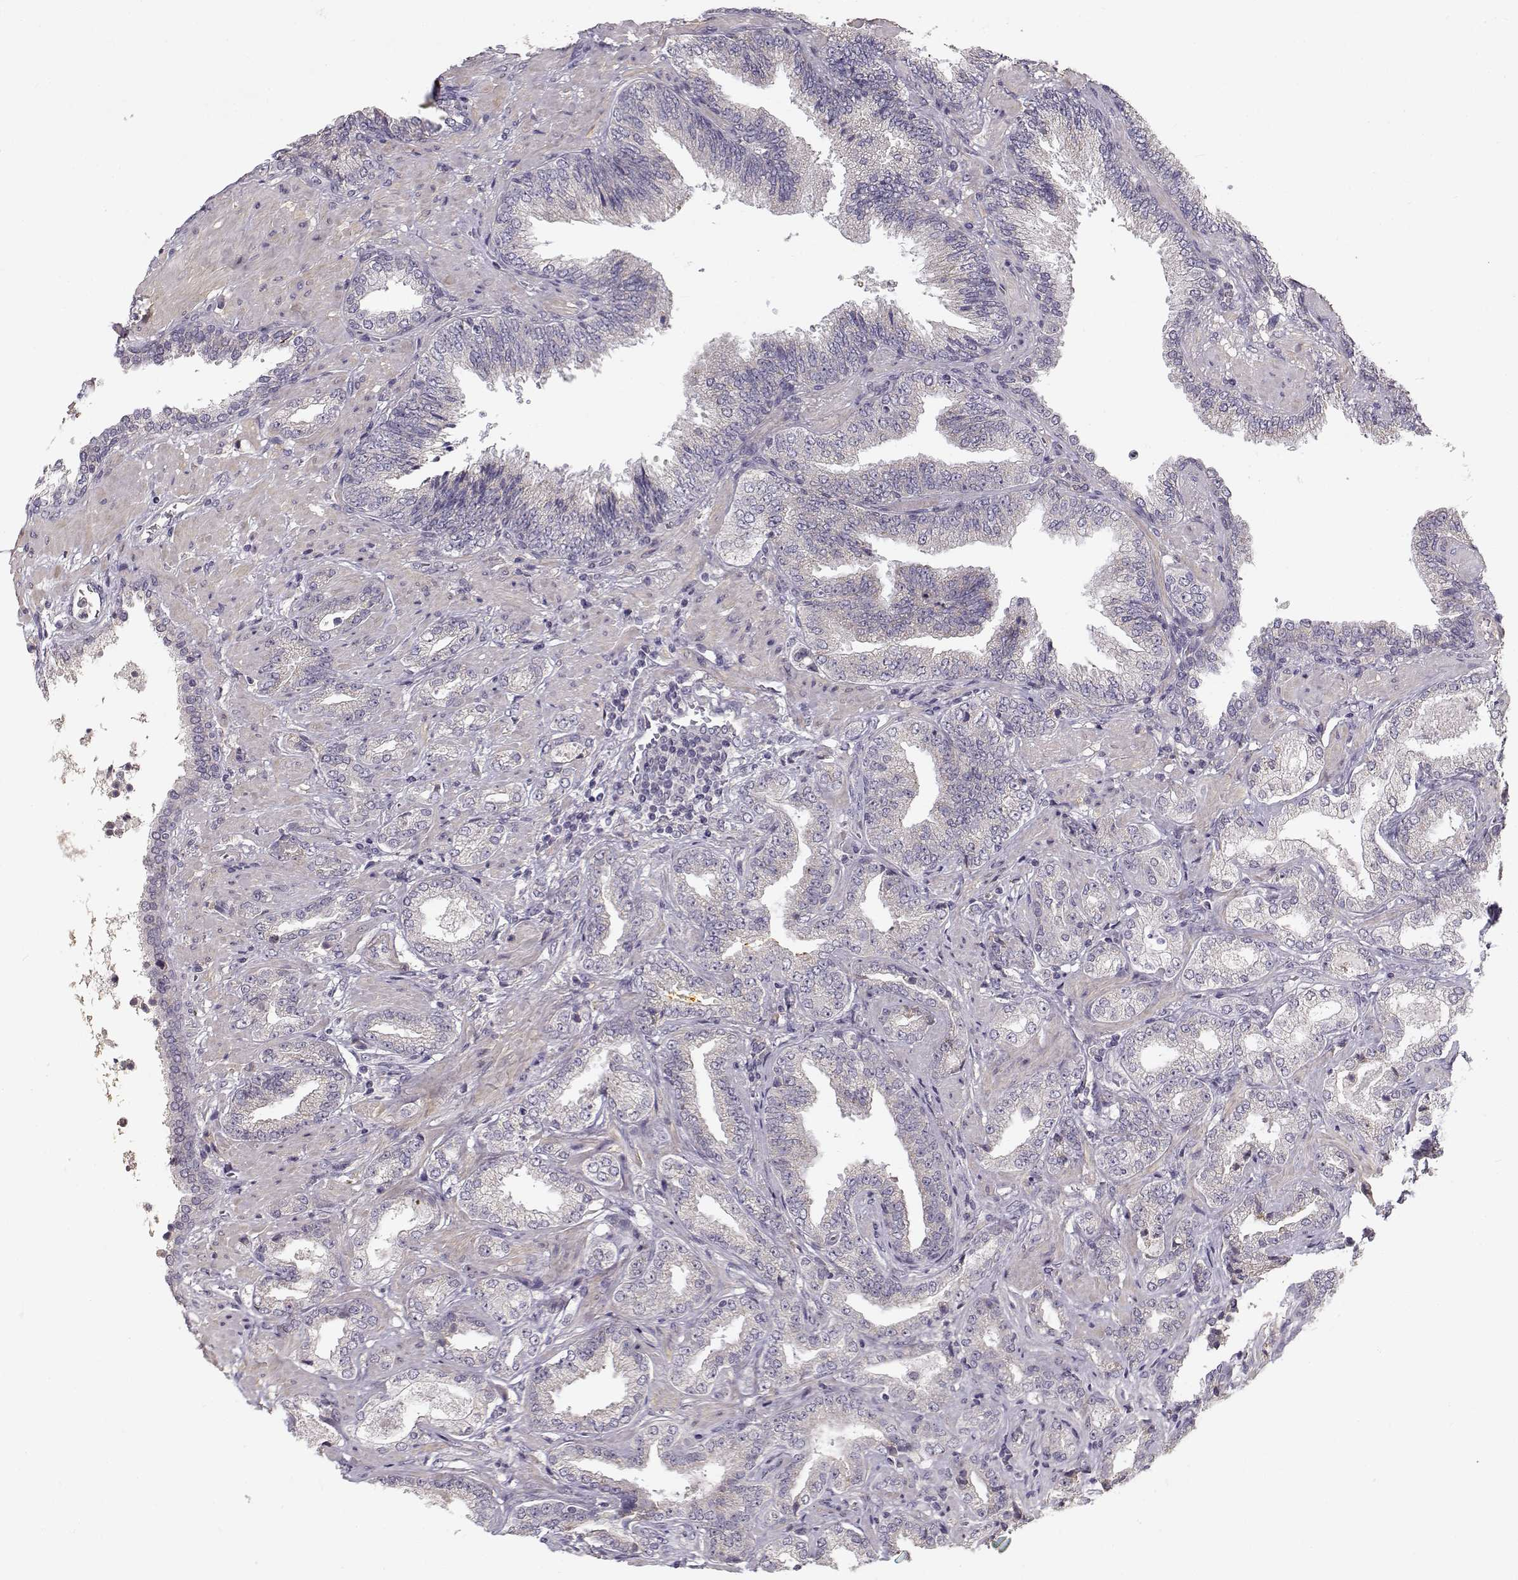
{"staining": {"intensity": "negative", "quantity": "none", "location": "none"}, "tissue": "prostate cancer", "cell_type": "Tumor cells", "image_type": "cancer", "snomed": [{"axis": "morphology", "description": "Adenocarcinoma, Low grade"}, {"axis": "topography", "description": "Prostate"}], "caption": "The histopathology image displays no staining of tumor cells in prostate low-grade adenocarcinoma.", "gene": "ENTPD8", "patient": {"sex": "male", "age": 68}}